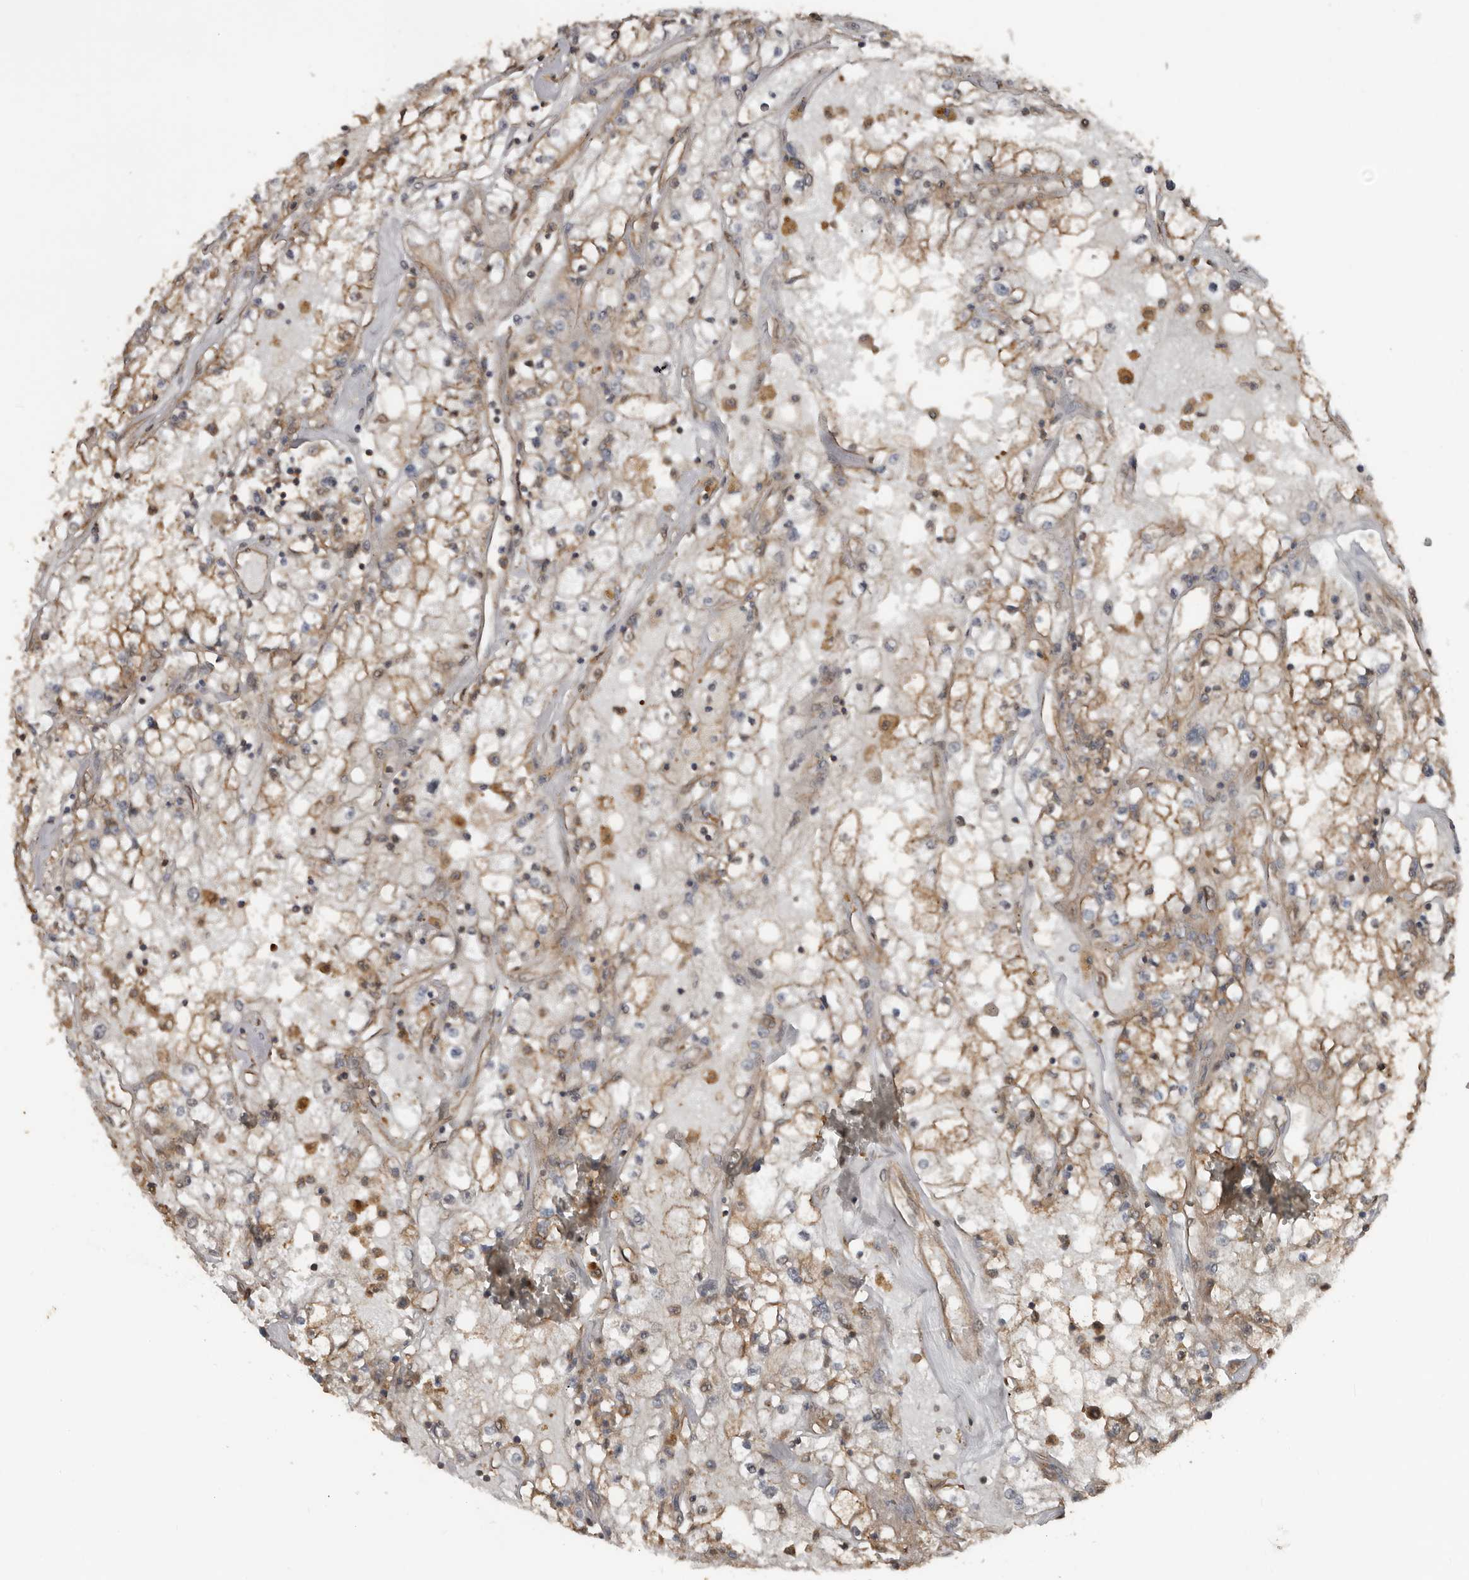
{"staining": {"intensity": "weak", "quantity": ">75%", "location": "cytoplasmic/membranous"}, "tissue": "renal cancer", "cell_type": "Tumor cells", "image_type": "cancer", "snomed": [{"axis": "morphology", "description": "Adenocarcinoma, NOS"}, {"axis": "topography", "description": "Kidney"}], "caption": "This micrograph exhibits IHC staining of human renal cancer (adenocarcinoma), with low weak cytoplasmic/membranous staining in approximately >75% of tumor cells.", "gene": "EXOC3L1", "patient": {"sex": "male", "age": 56}}